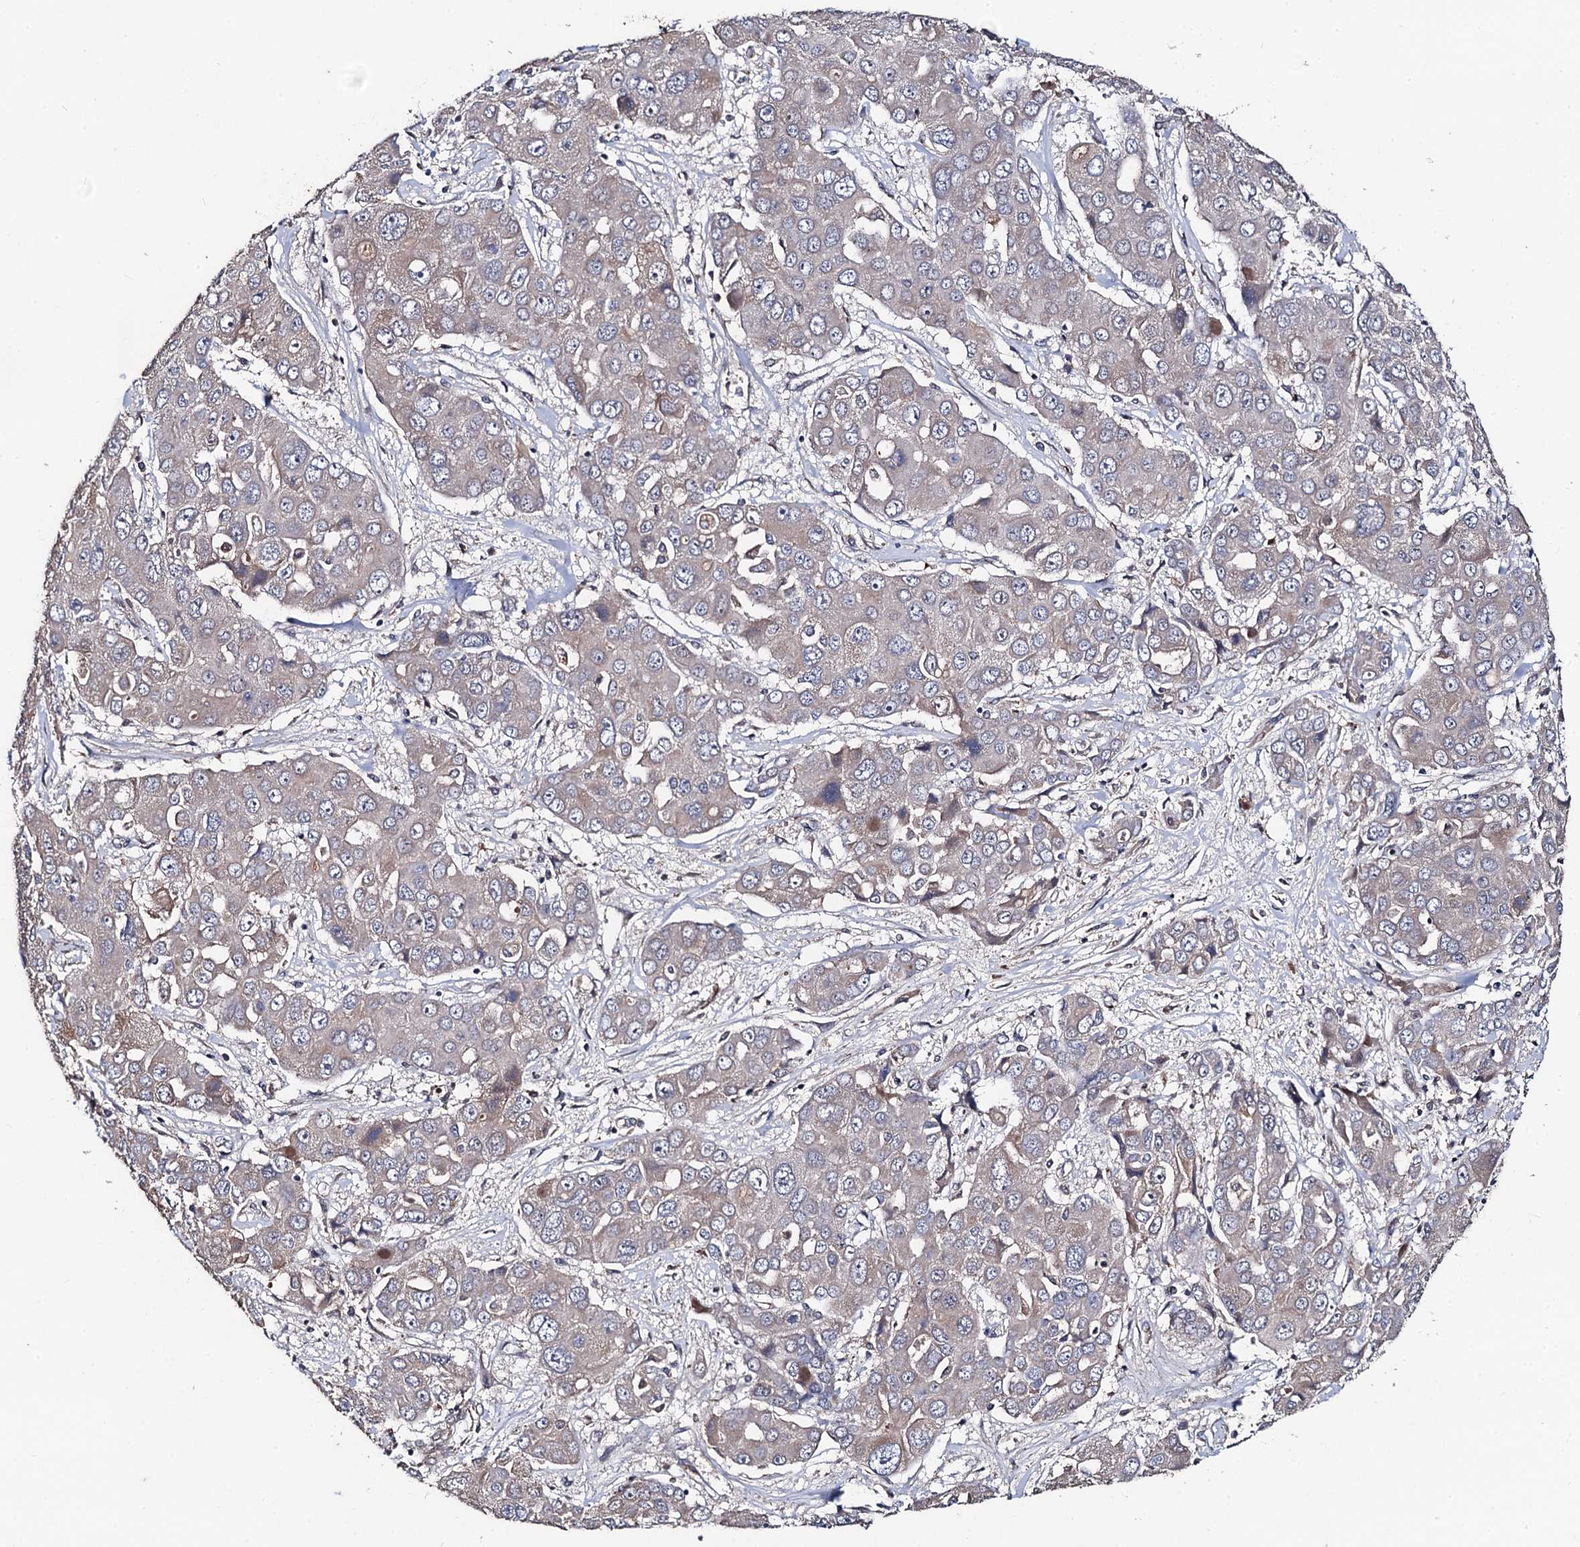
{"staining": {"intensity": "negative", "quantity": "none", "location": "none"}, "tissue": "liver cancer", "cell_type": "Tumor cells", "image_type": "cancer", "snomed": [{"axis": "morphology", "description": "Cholangiocarcinoma"}, {"axis": "topography", "description": "Liver"}], "caption": "This histopathology image is of liver cholangiocarcinoma stained with immunohistochemistry to label a protein in brown with the nuclei are counter-stained blue. There is no positivity in tumor cells.", "gene": "PPTC7", "patient": {"sex": "male", "age": 67}}